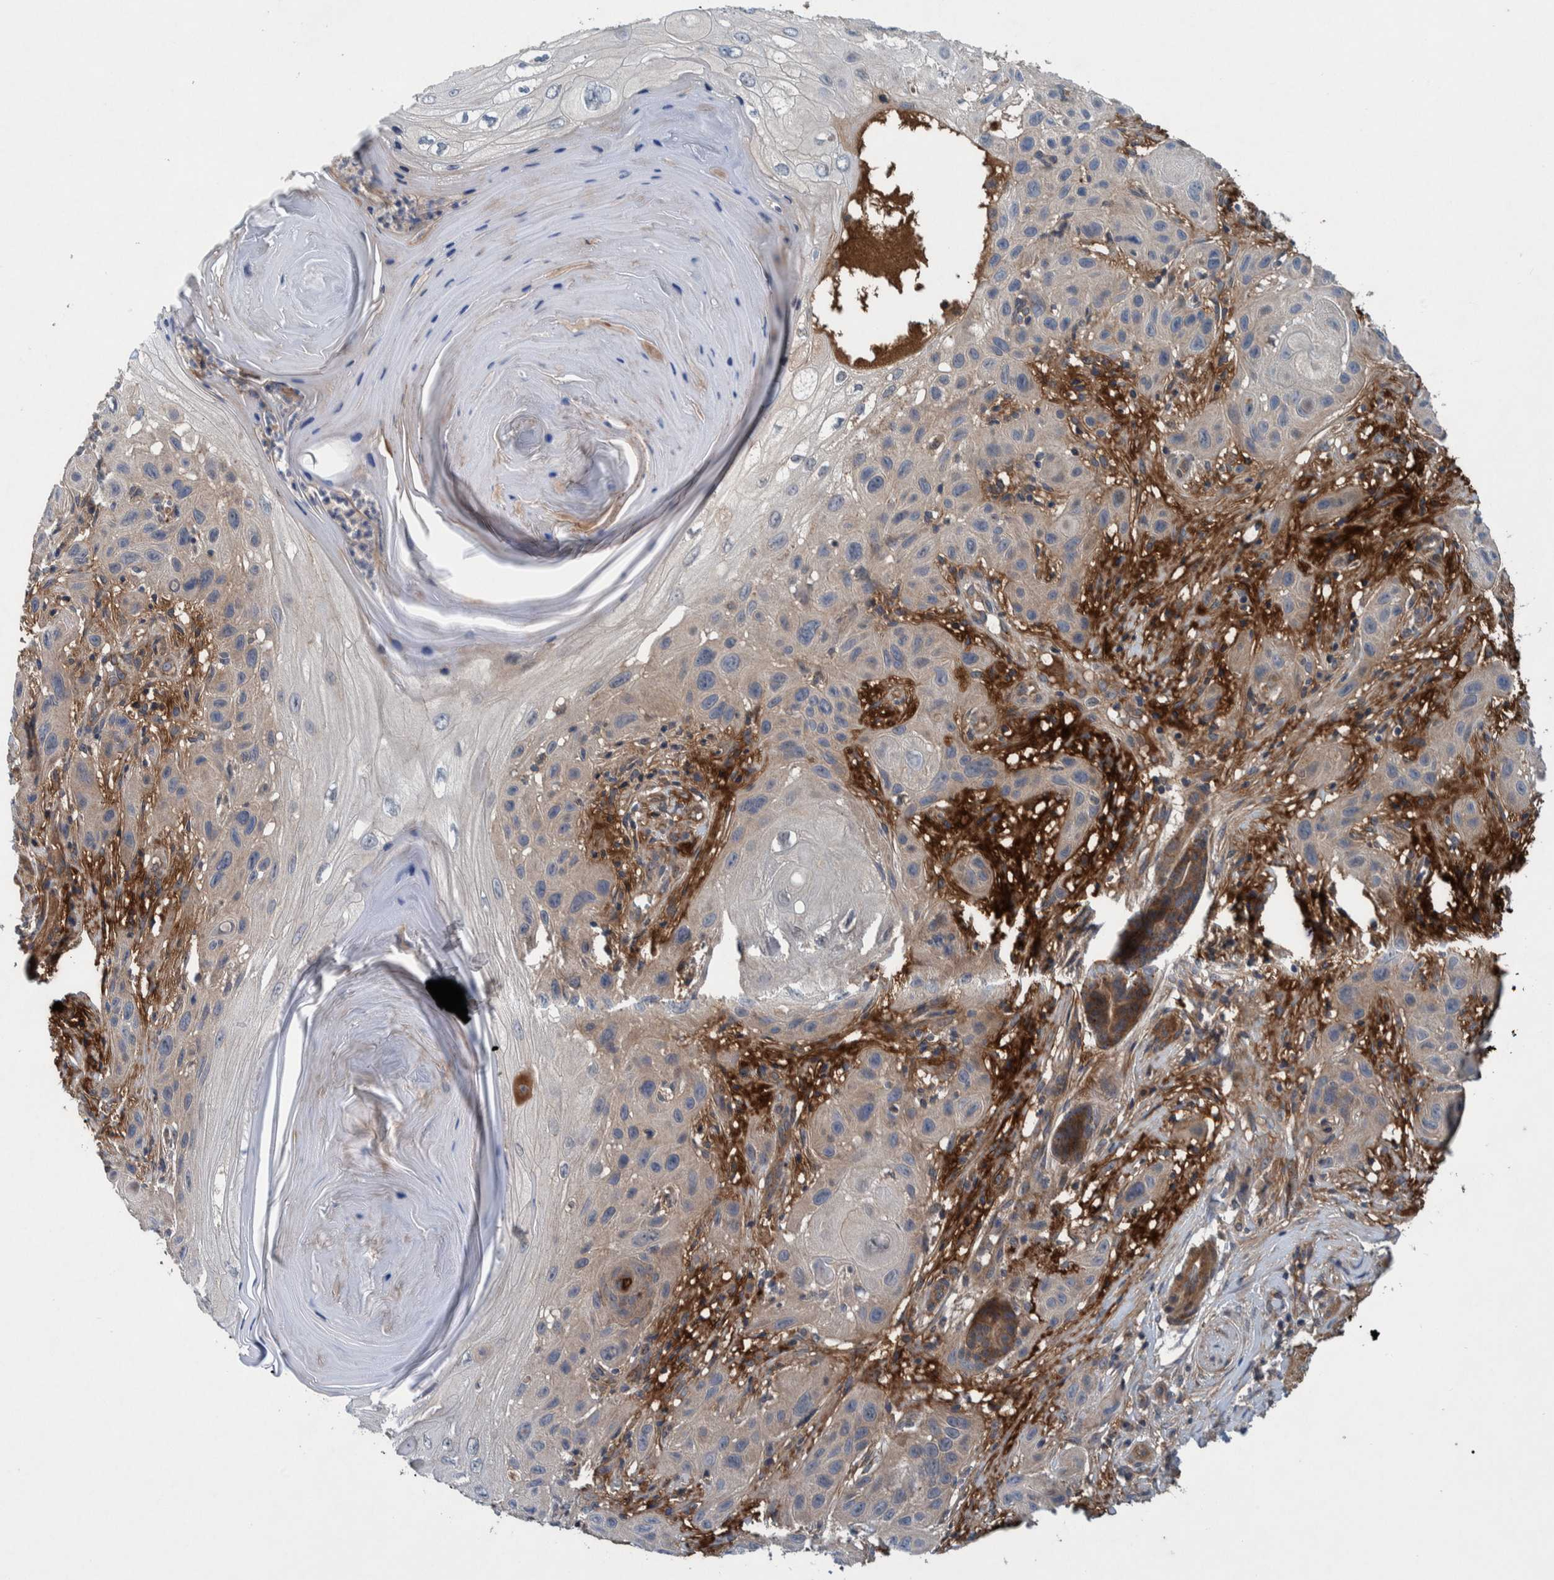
{"staining": {"intensity": "weak", "quantity": "<25%", "location": "cytoplasmic/membranous"}, "tissue": "skin cancer", "cell_type": "Tumor cells", "image_type": "cancer", "snomed": [{"axis": "morphology", "description": "Squamous cell carcinoma, NOS"}, {"axis": "topography", "description": "Skin"}], "caption": "The photomicrograph reveals no significant staining in tumor cells of skin cancer. (DAB IHC, high magnification).", "gene": "ITIH3", "patient": {"sex": "female", "age": 96}}